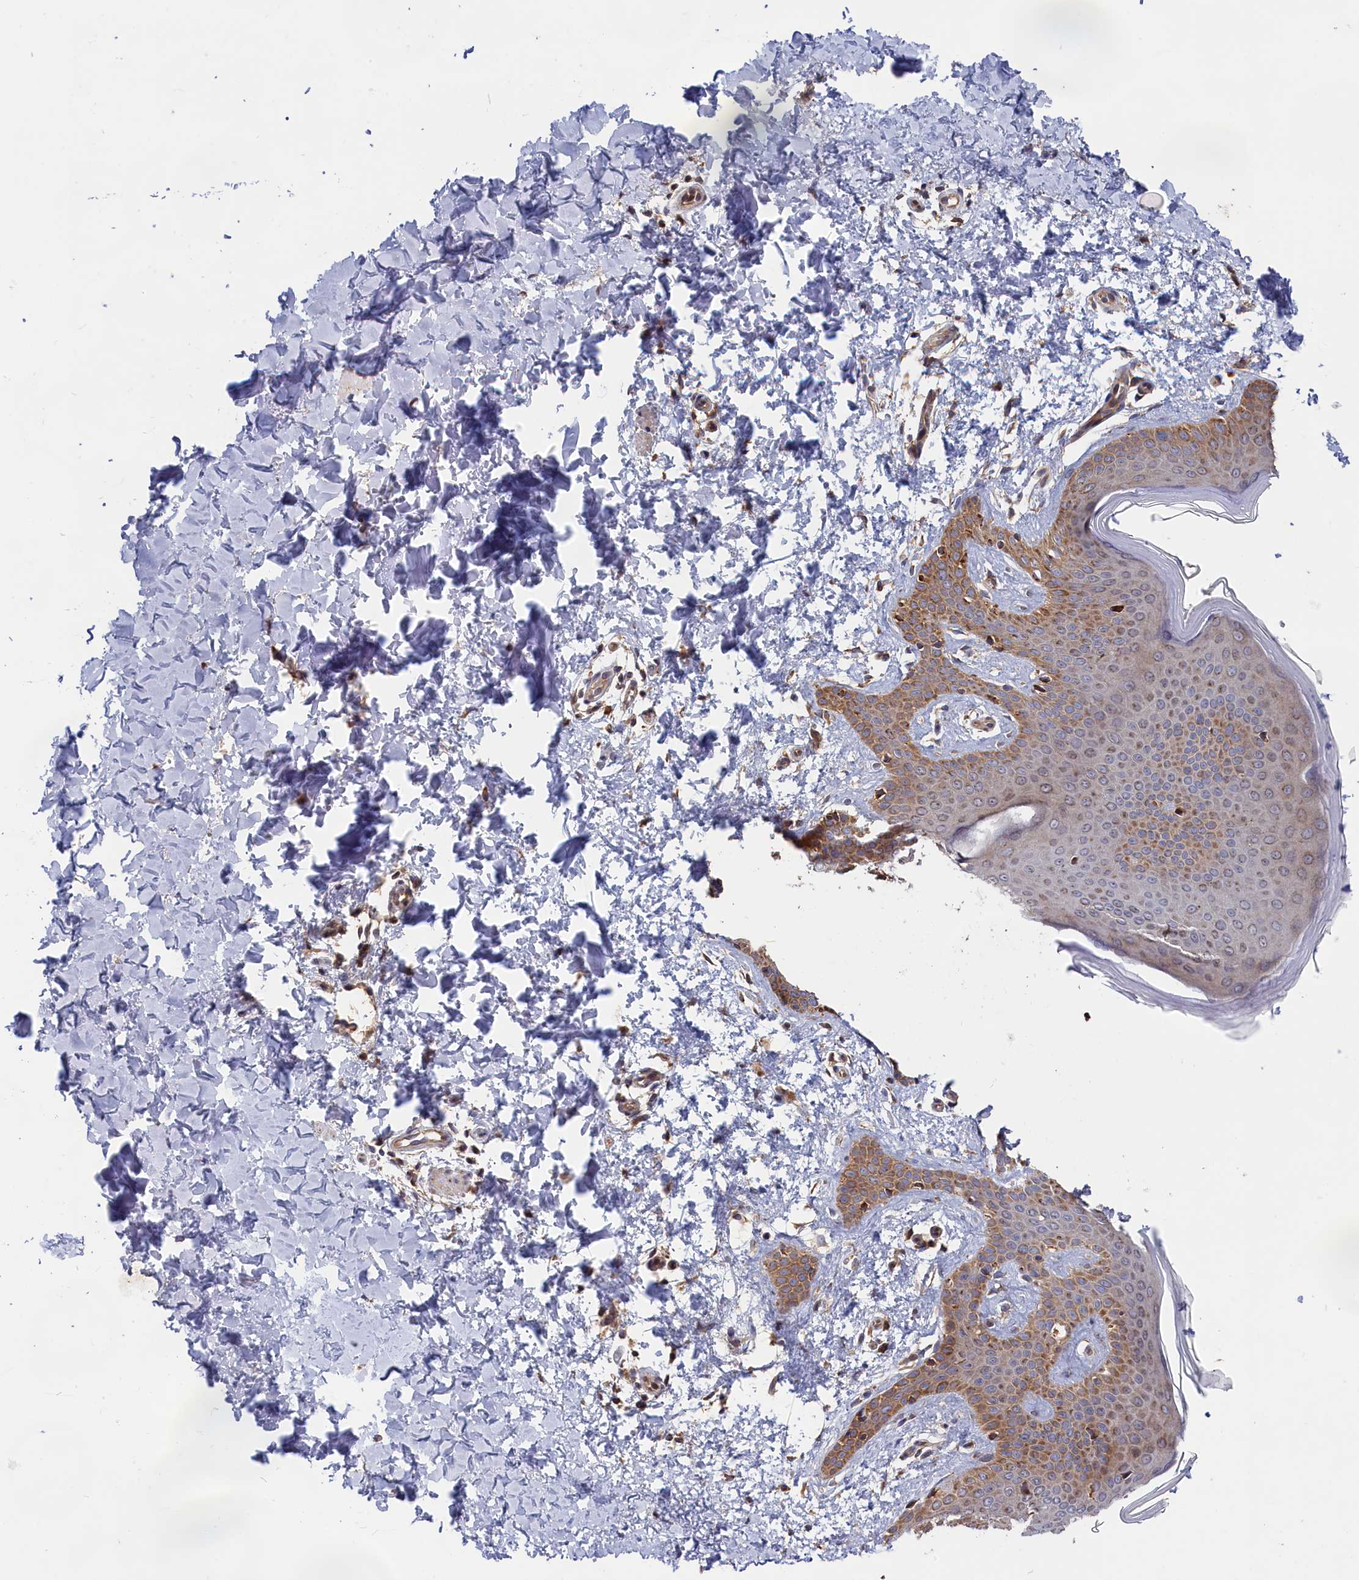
{"staining": {"intensity": "moderate", "quantity": ">75%", "location": "cytoplasmic/membranous"}, "tissue": "skin", "cell_type": "Fibroblasts", "image_type": "normal", "snomed": [{"axis": "morphology", "description": "Normal tissue, NOS"}, {"axis": "topography", "description": "Skin"}], "caption": "Skin stained with DAB (3,3'-diaminobenzidine) IHC displays medium levels of moderate cytoplasmic/membranous expression in approximately >75% of fibroblasts. (DAB IHC with brightfield microscopy, high magnification).", "gene": "CEP44", "patient": {"sex": "male", "age": 36}}